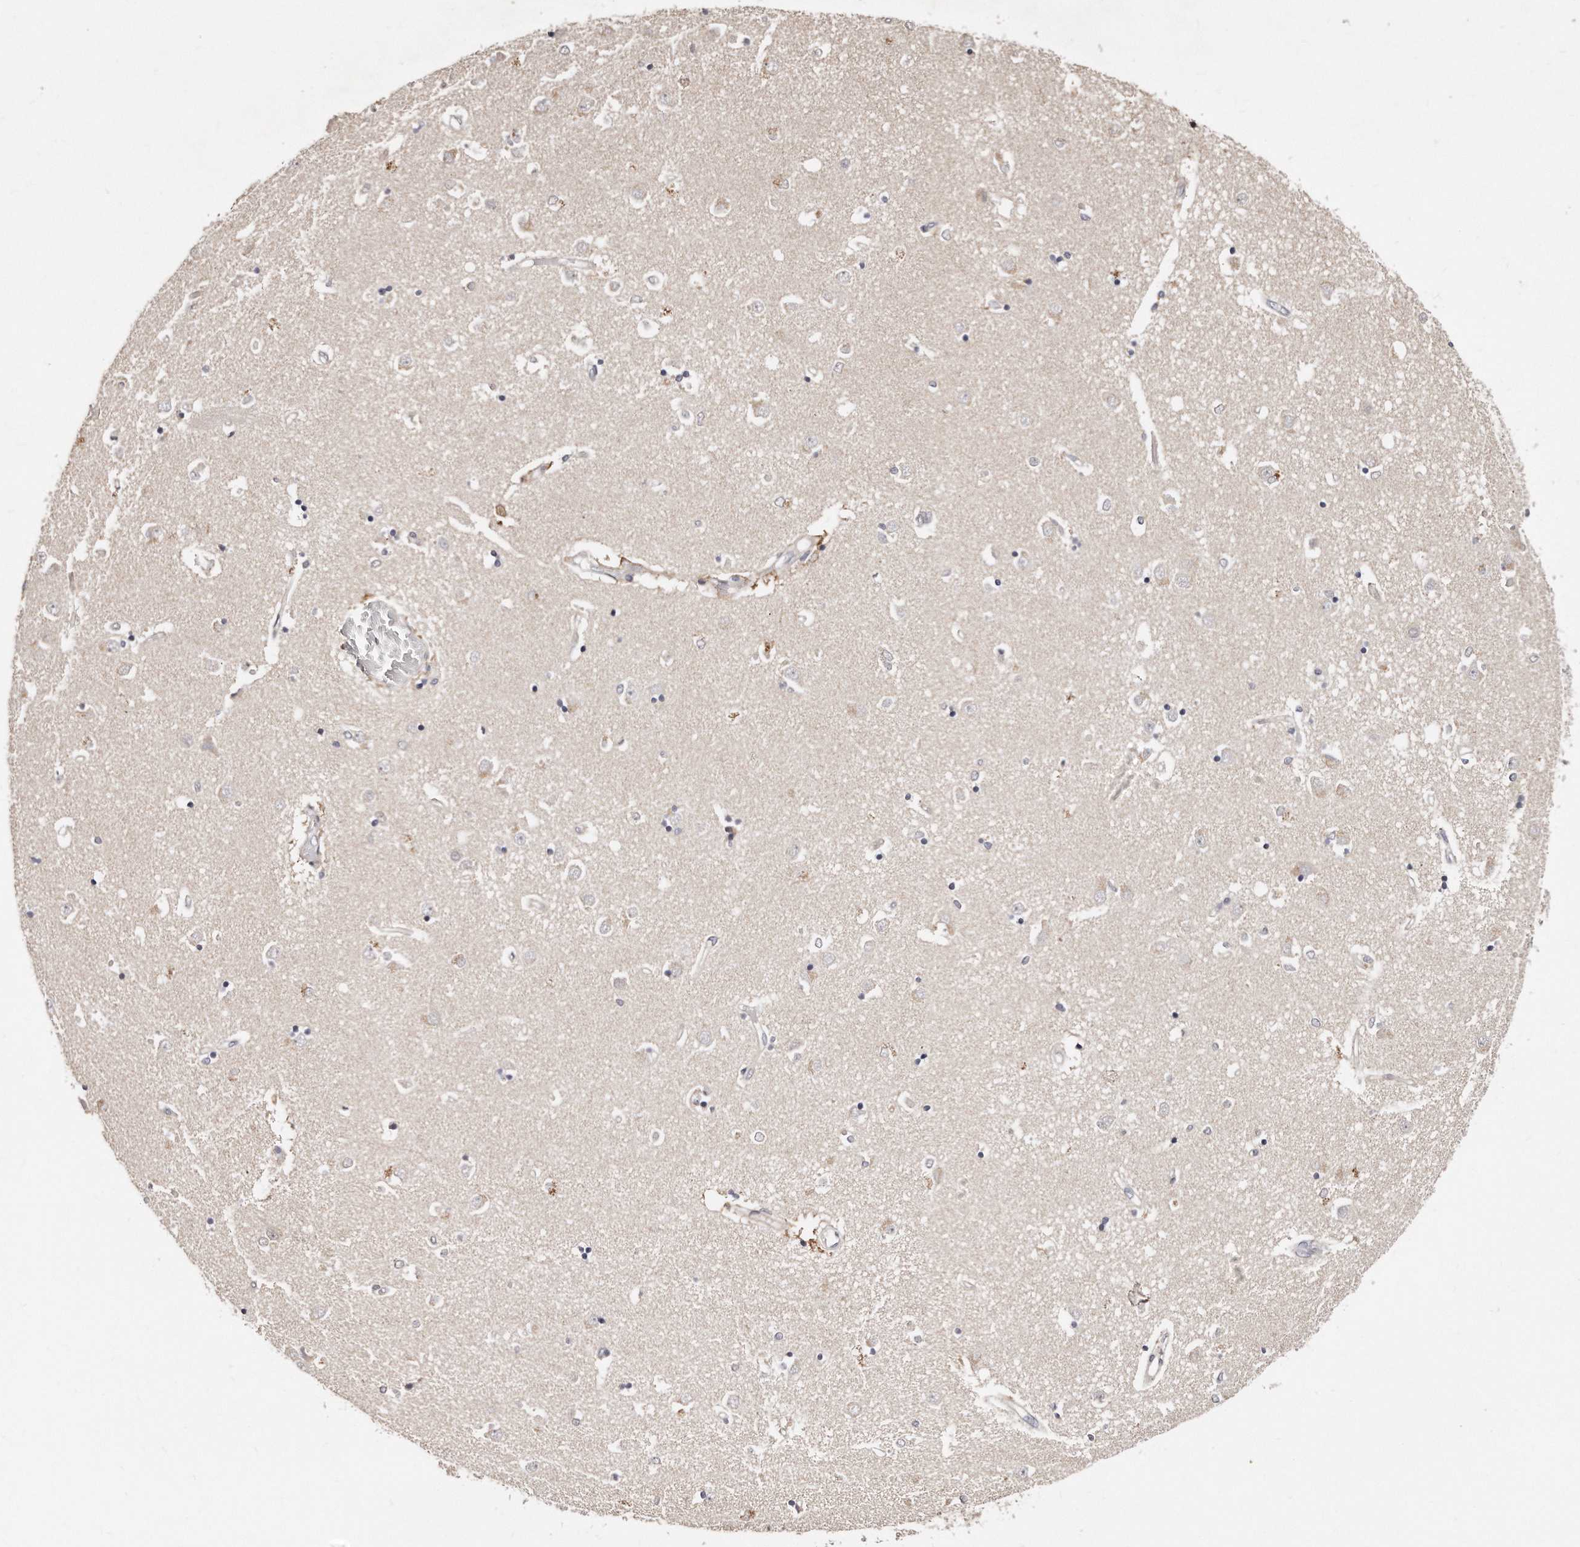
{"staining": {"intensity": "negative", "quantity": "none", "location": "none"}, "tissue": "caudate", "cell_type": "Glial cells", "image_type": "normal", "snomed": [{"axis": "morphology", "description": "Normal tissue, NOS"}, {"axis": "topography", "description": "Lateral ventricle wall"}], "caption": "High power microscopy photomicrograph of an immunohistochemistry micrograph of unremarkable caudate, revealing no significant expression in glial cells.", "gene": "CASZ1", "patient": {"sex": "male", "age": 45}}